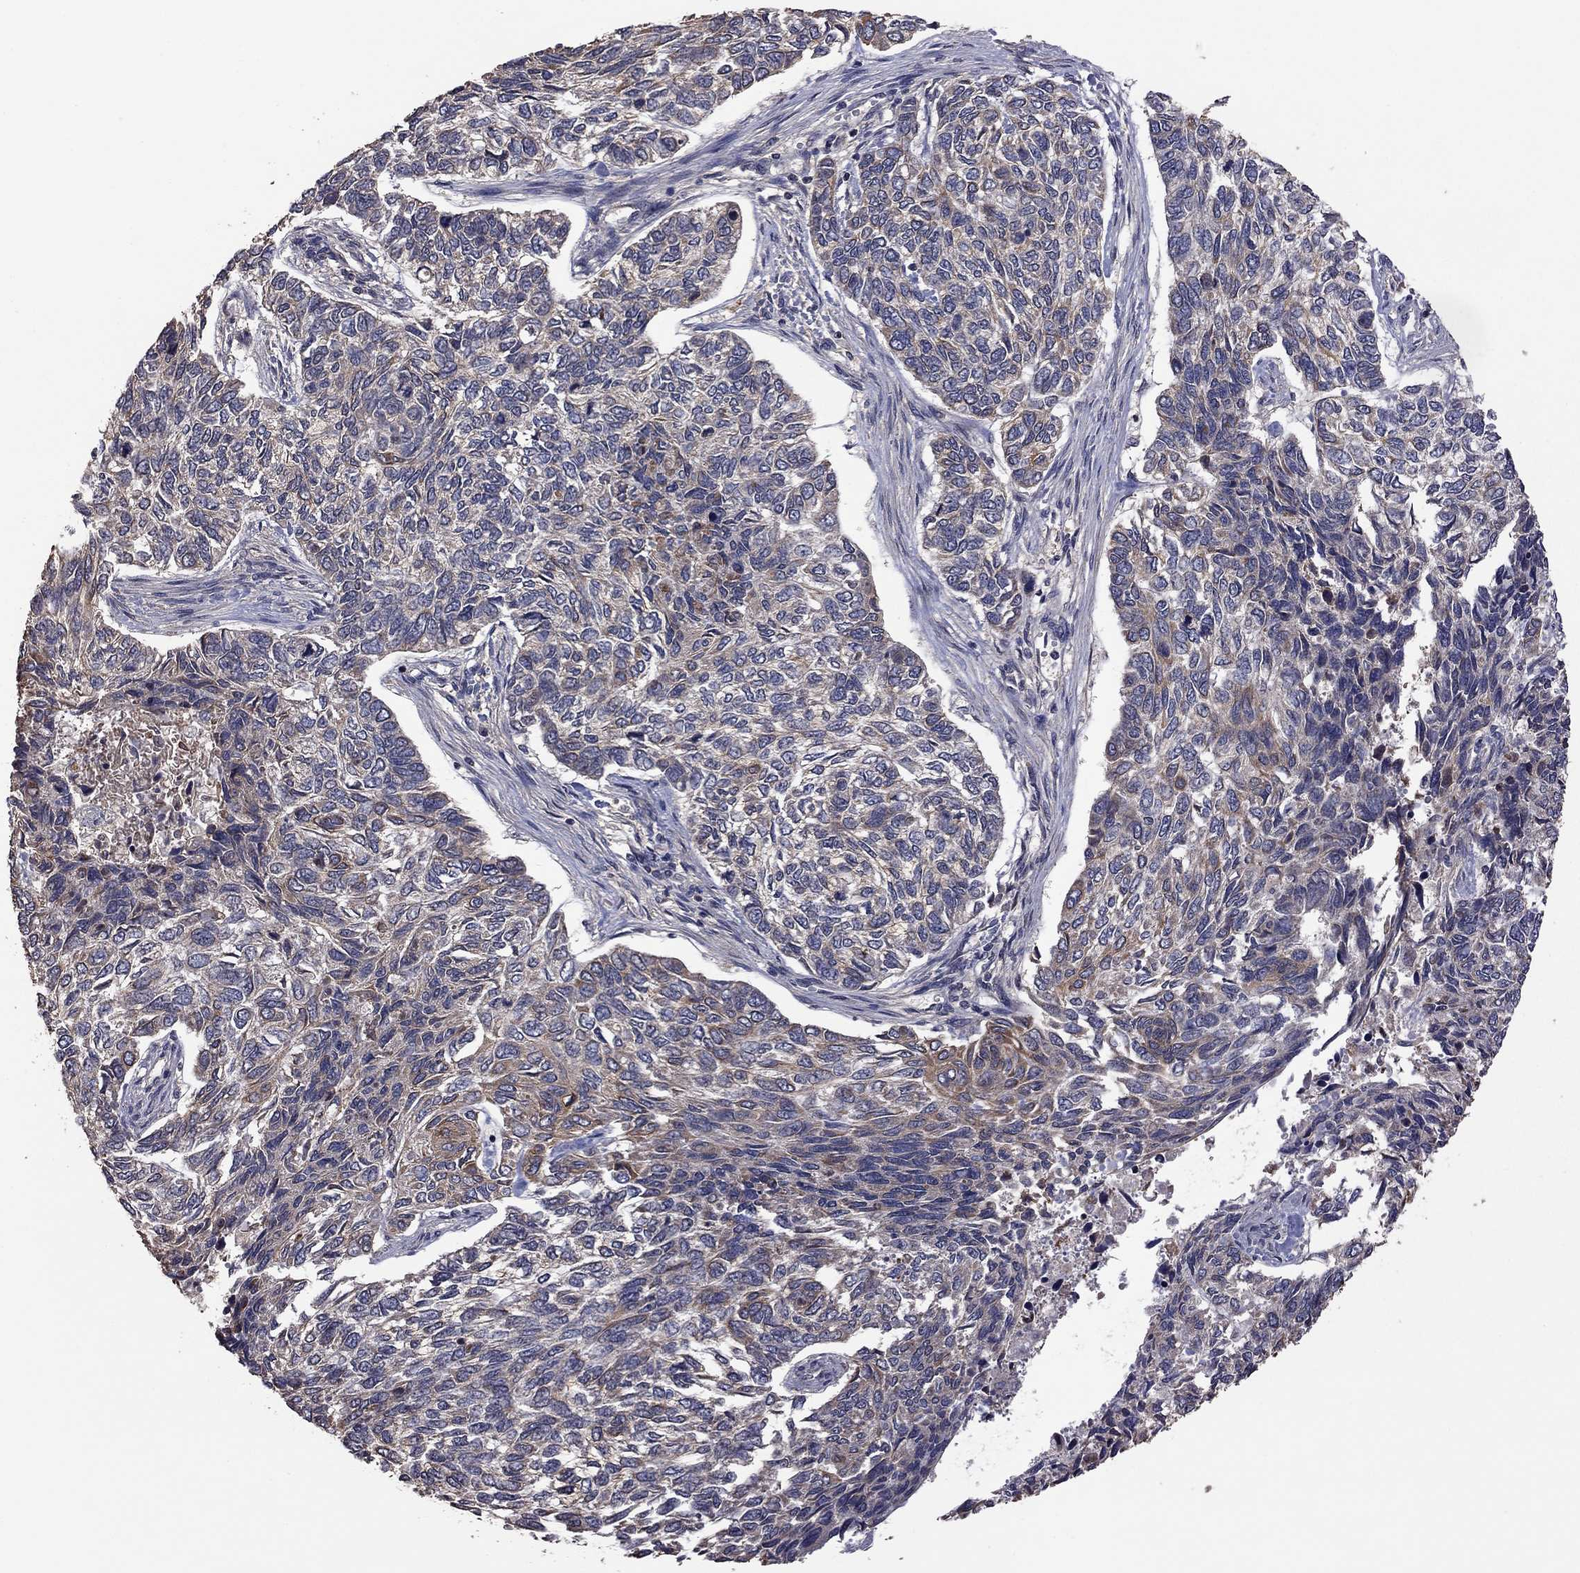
{"staining": {"intensity": "moderate", "quantity": "25%-75%", "location": "cytoplasmic/membranous"}, "tissue": "skin cancer", "cell_type": "Tumor cells", "image_type": "cancer", "snomed": [{"axis": "morphology", "description": "Basal cell carcinoma"}, {"axis": "topography", "description": "Skin"}], "caption": "This histopathology image reveals immunohistochemistry (IHC) staining of human basal cell carcinoma (skin), with medium moderate cytoplasmic/membranous staining in approximately 25%-75% of tumor cells.", "gene": "TSNARE1", "patient": {"sex": "female", "age": 65}}